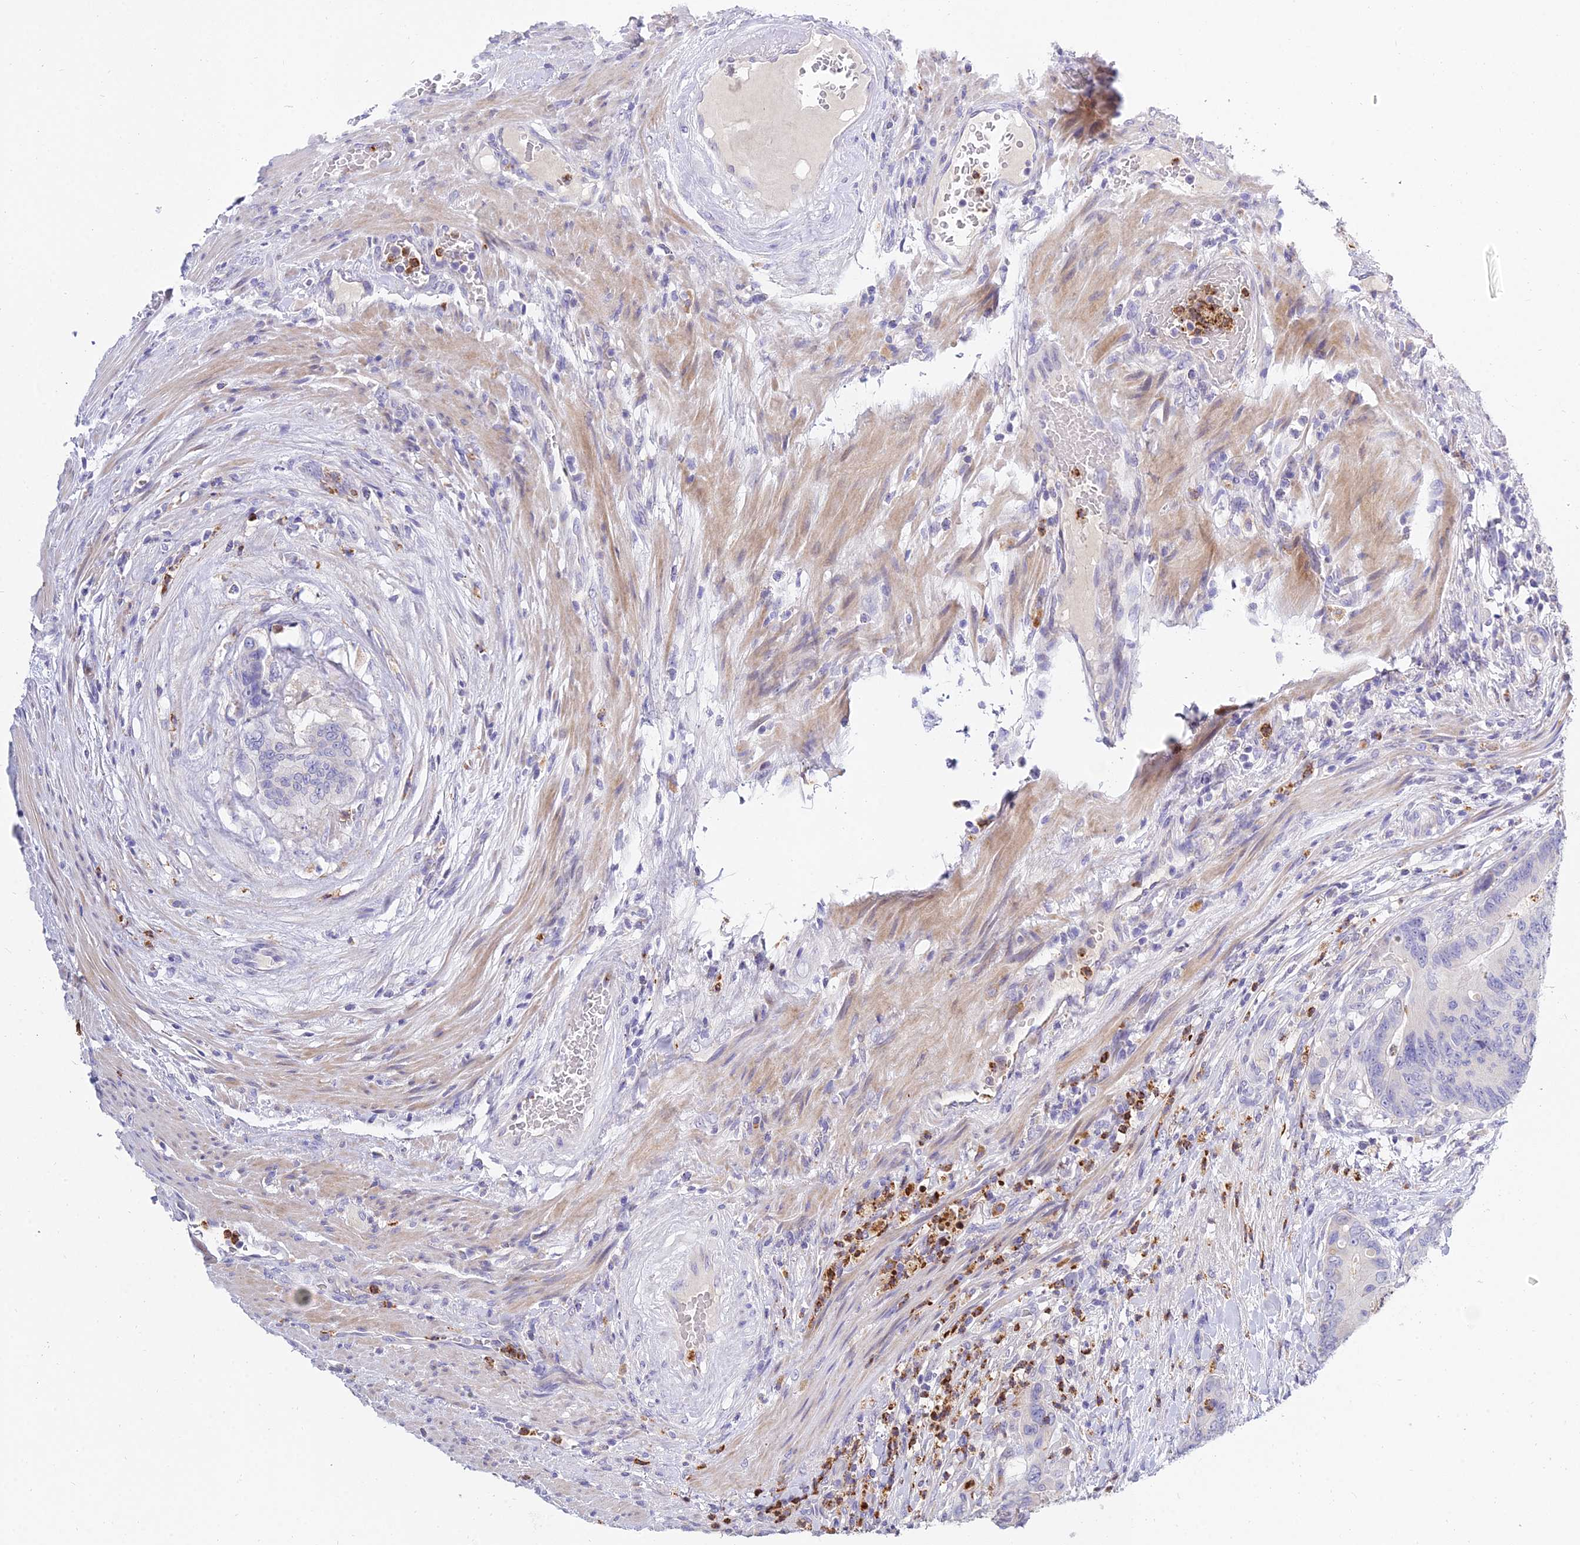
{"staining": {"intensity": "negative", "quantity": "none", "location": "none"}, "tissue": "colorectal cancer", "cell_type": "Tumor cells", "image_type": "cancer", "snomed": [{"axis": "morphology", "description": "Adenocarcinoma, NOS"}, {"axis": "topography", "description": "Colon"}], "caption": "Immunohistochemistry photomicrograph of colorectal adenocarcinoma stained for a protein (brown), which demonstrates no expression in tumor cells.", "gene": "VWC2L", "patient": {"sex": "male", "age": 84}}